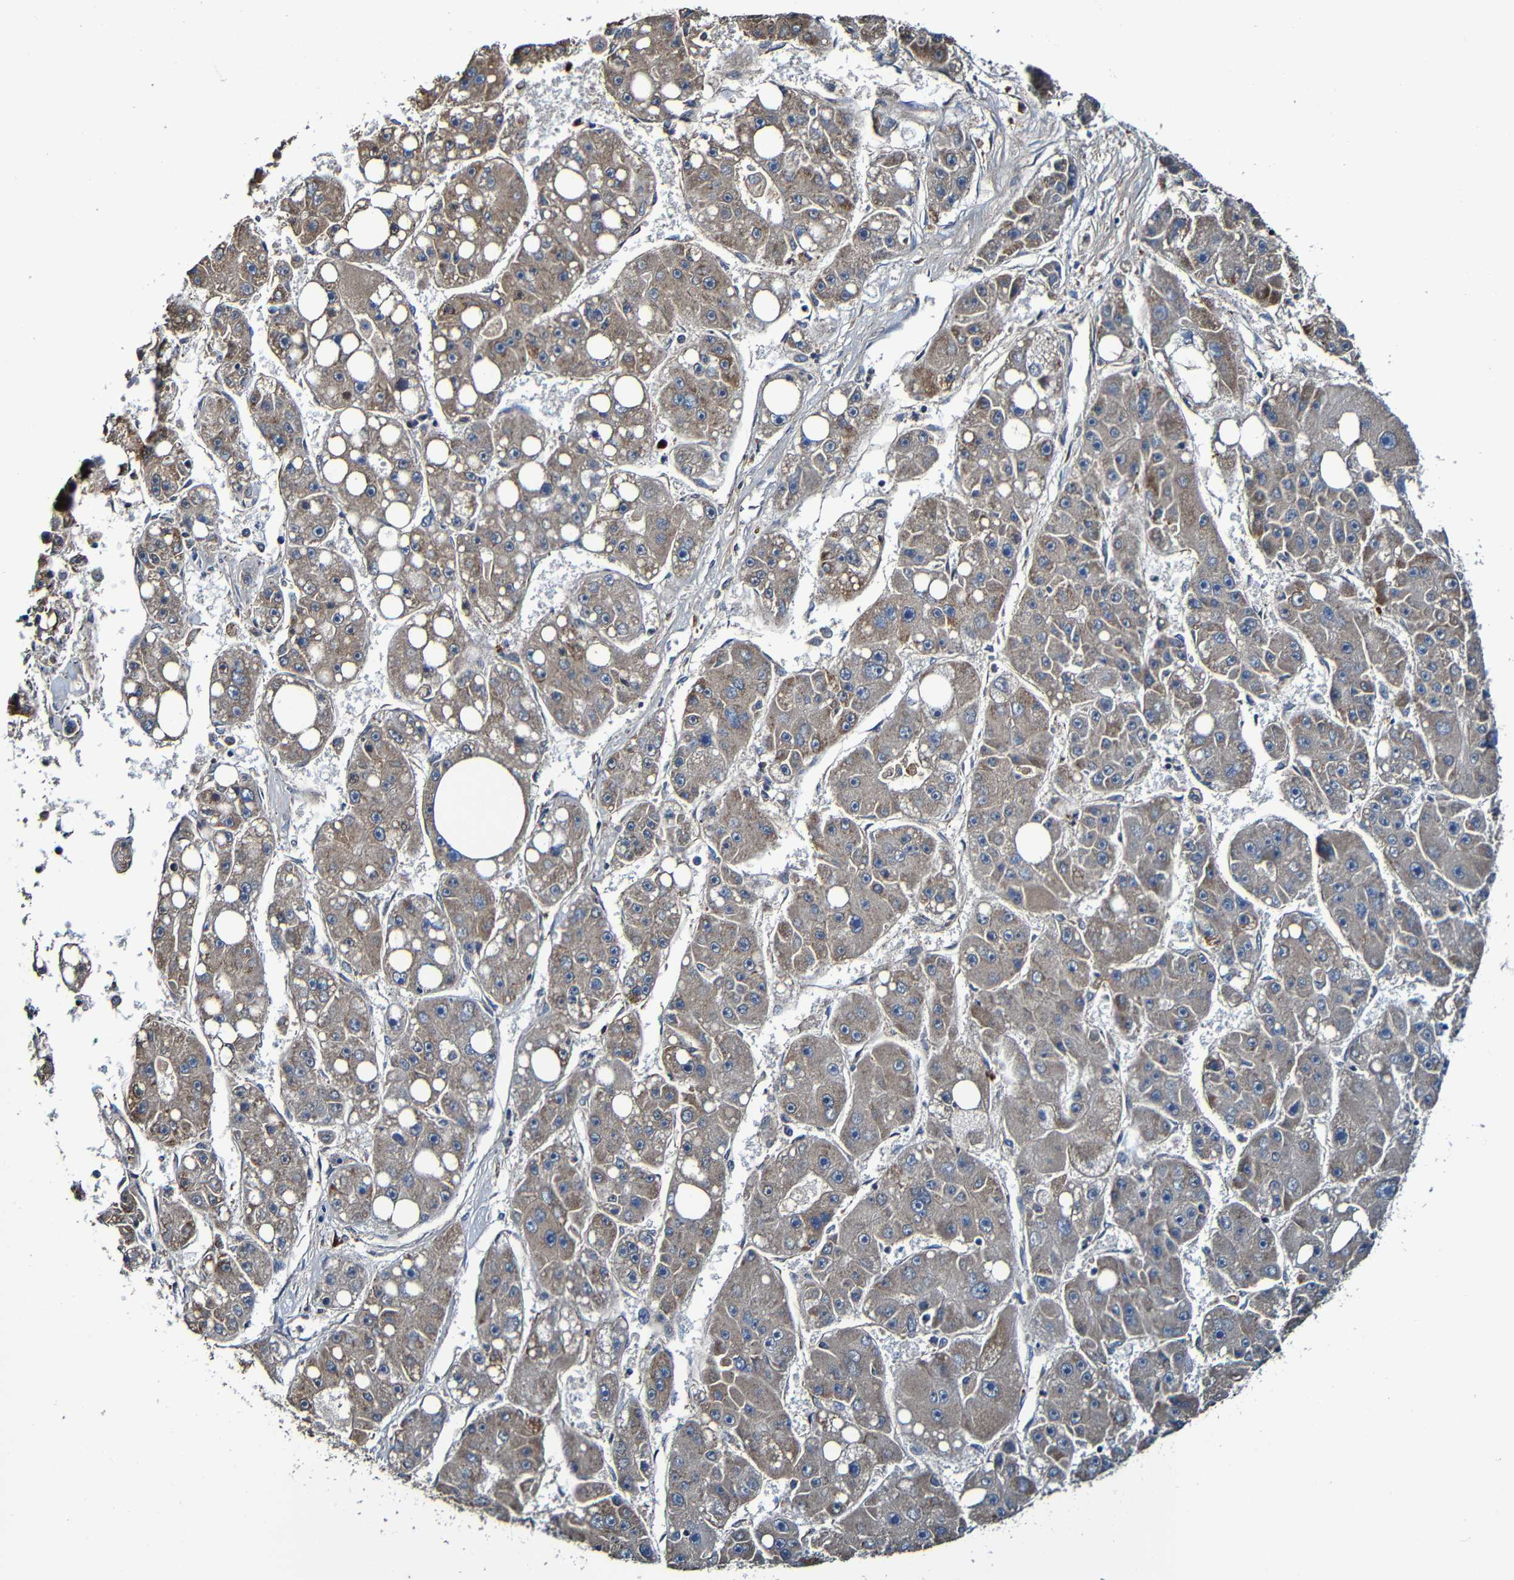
{"staining": {"intensity": "moderate", "quantity": ">75%", "location": "cytoplasmic/membranous"}, "tissue": "liver cancer", "cell_type": "Tumor cells", "image_type": "cancer", "snomed": [{"axis": "morphology", "description": "Carcinoma, Hepatocellular, NOS"}, {"axis": "topography", "description": "Liver"}], "caption": "Protein expression analysis of human liver cancer reveals moderate cytoplasmic/membranous staining in approximately >75% of tumor cells. (Stains: DAB in brown, nuclei in blue, Microscopy: brightfield microscopy at high magnification).", "gene": "ADAM15", "patient": {"sex": "female", "age": 61}}